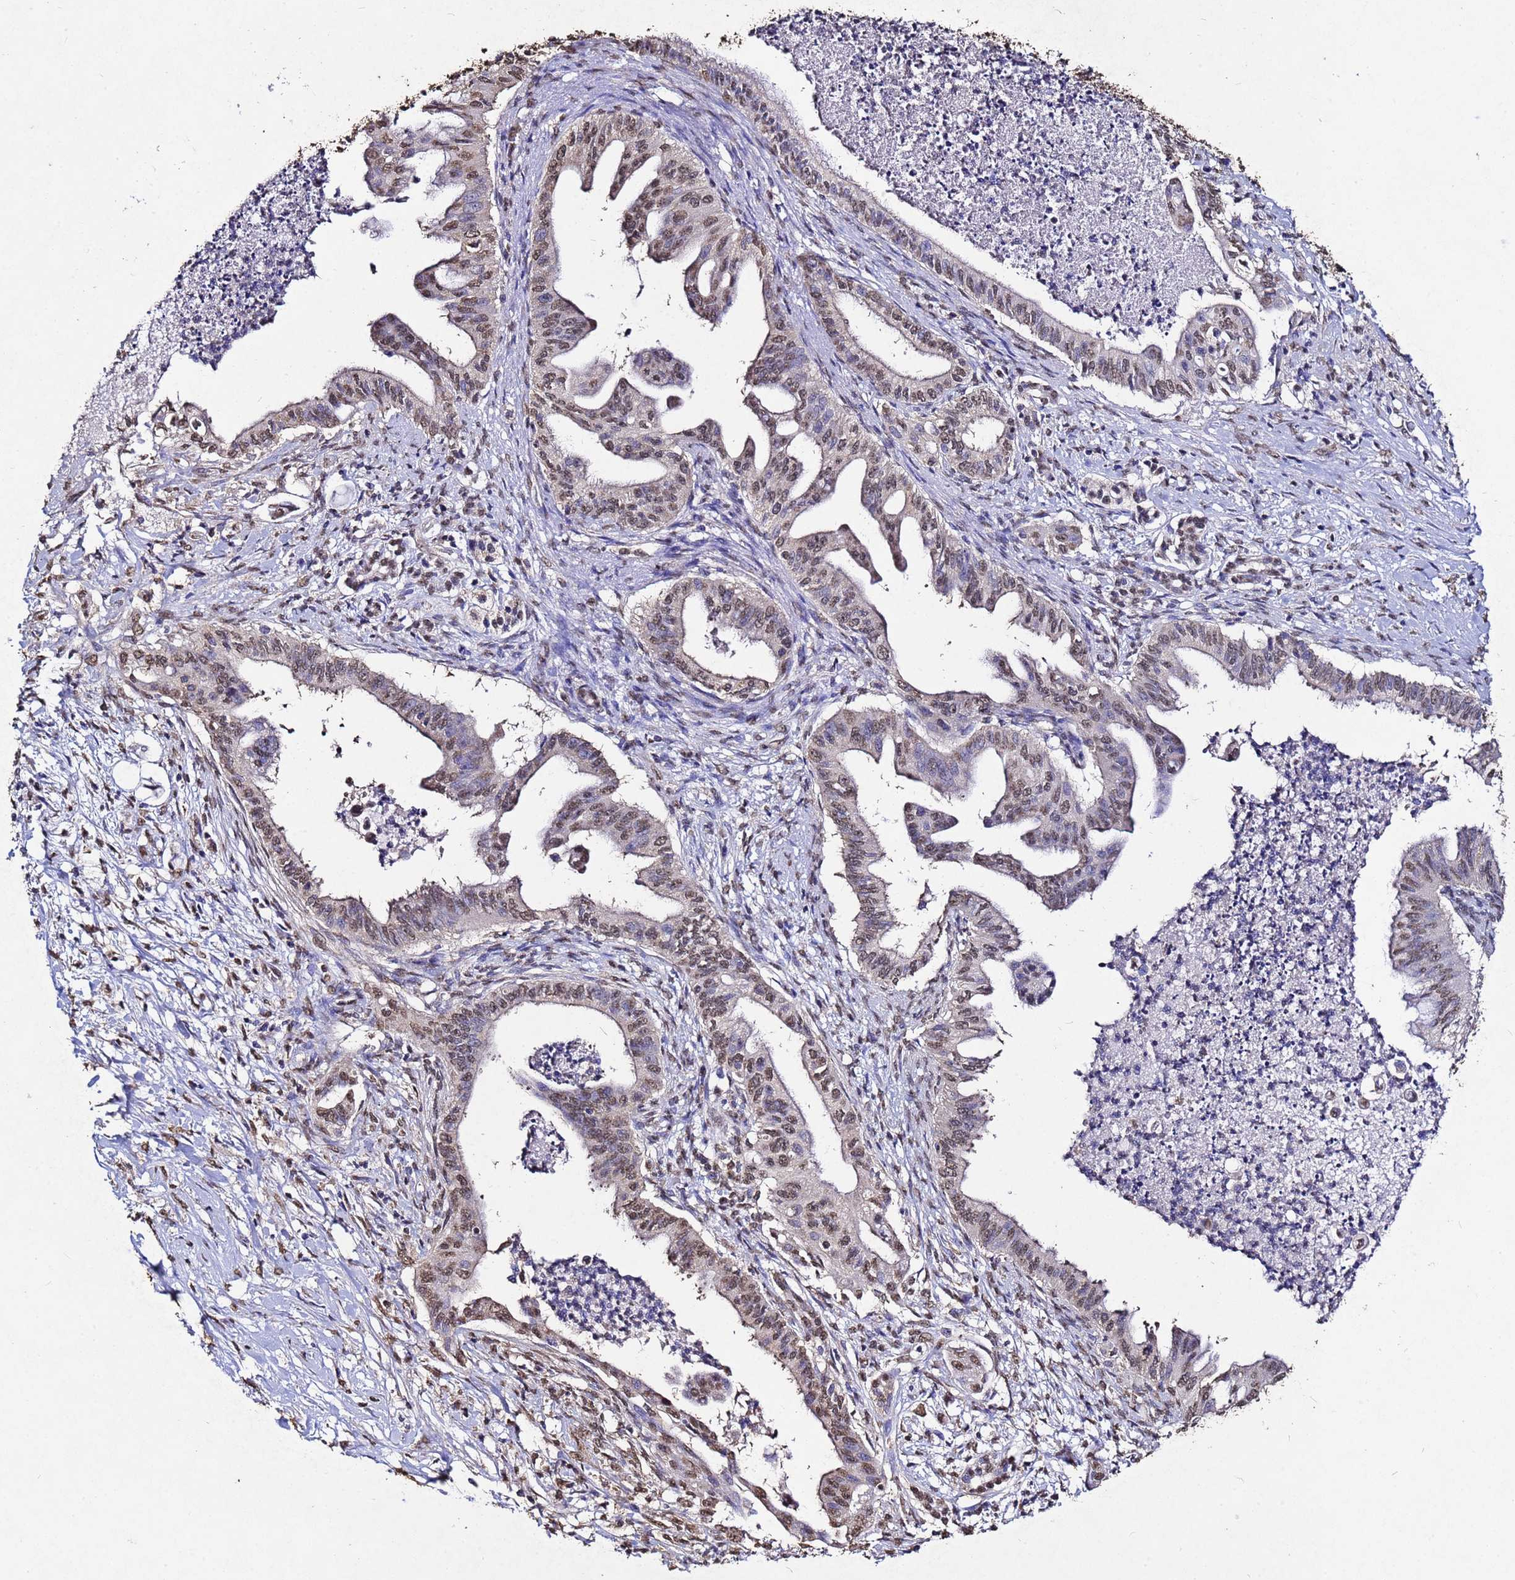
{"staining": {"intensity": "moderate", "quantity": ">75%", "location": "nuclear"}, "tissue": "pancreatic cancer", "cell_type": "Tumor cells", "image_type": "cancer", "snomed": [{"axis": "morphology", "description": "Adenocarcinoma, NOS"}, {"axis": "topography", "description": "Pancreas"}], "caption": "Immunohistochemical staining of pancreatic cancer reveals medium levels of moderate nuclear protein staining in approximately >75% of tumor cells.", "gene": "MYOCD", "patient": {"sex": "male", "age": 58}}